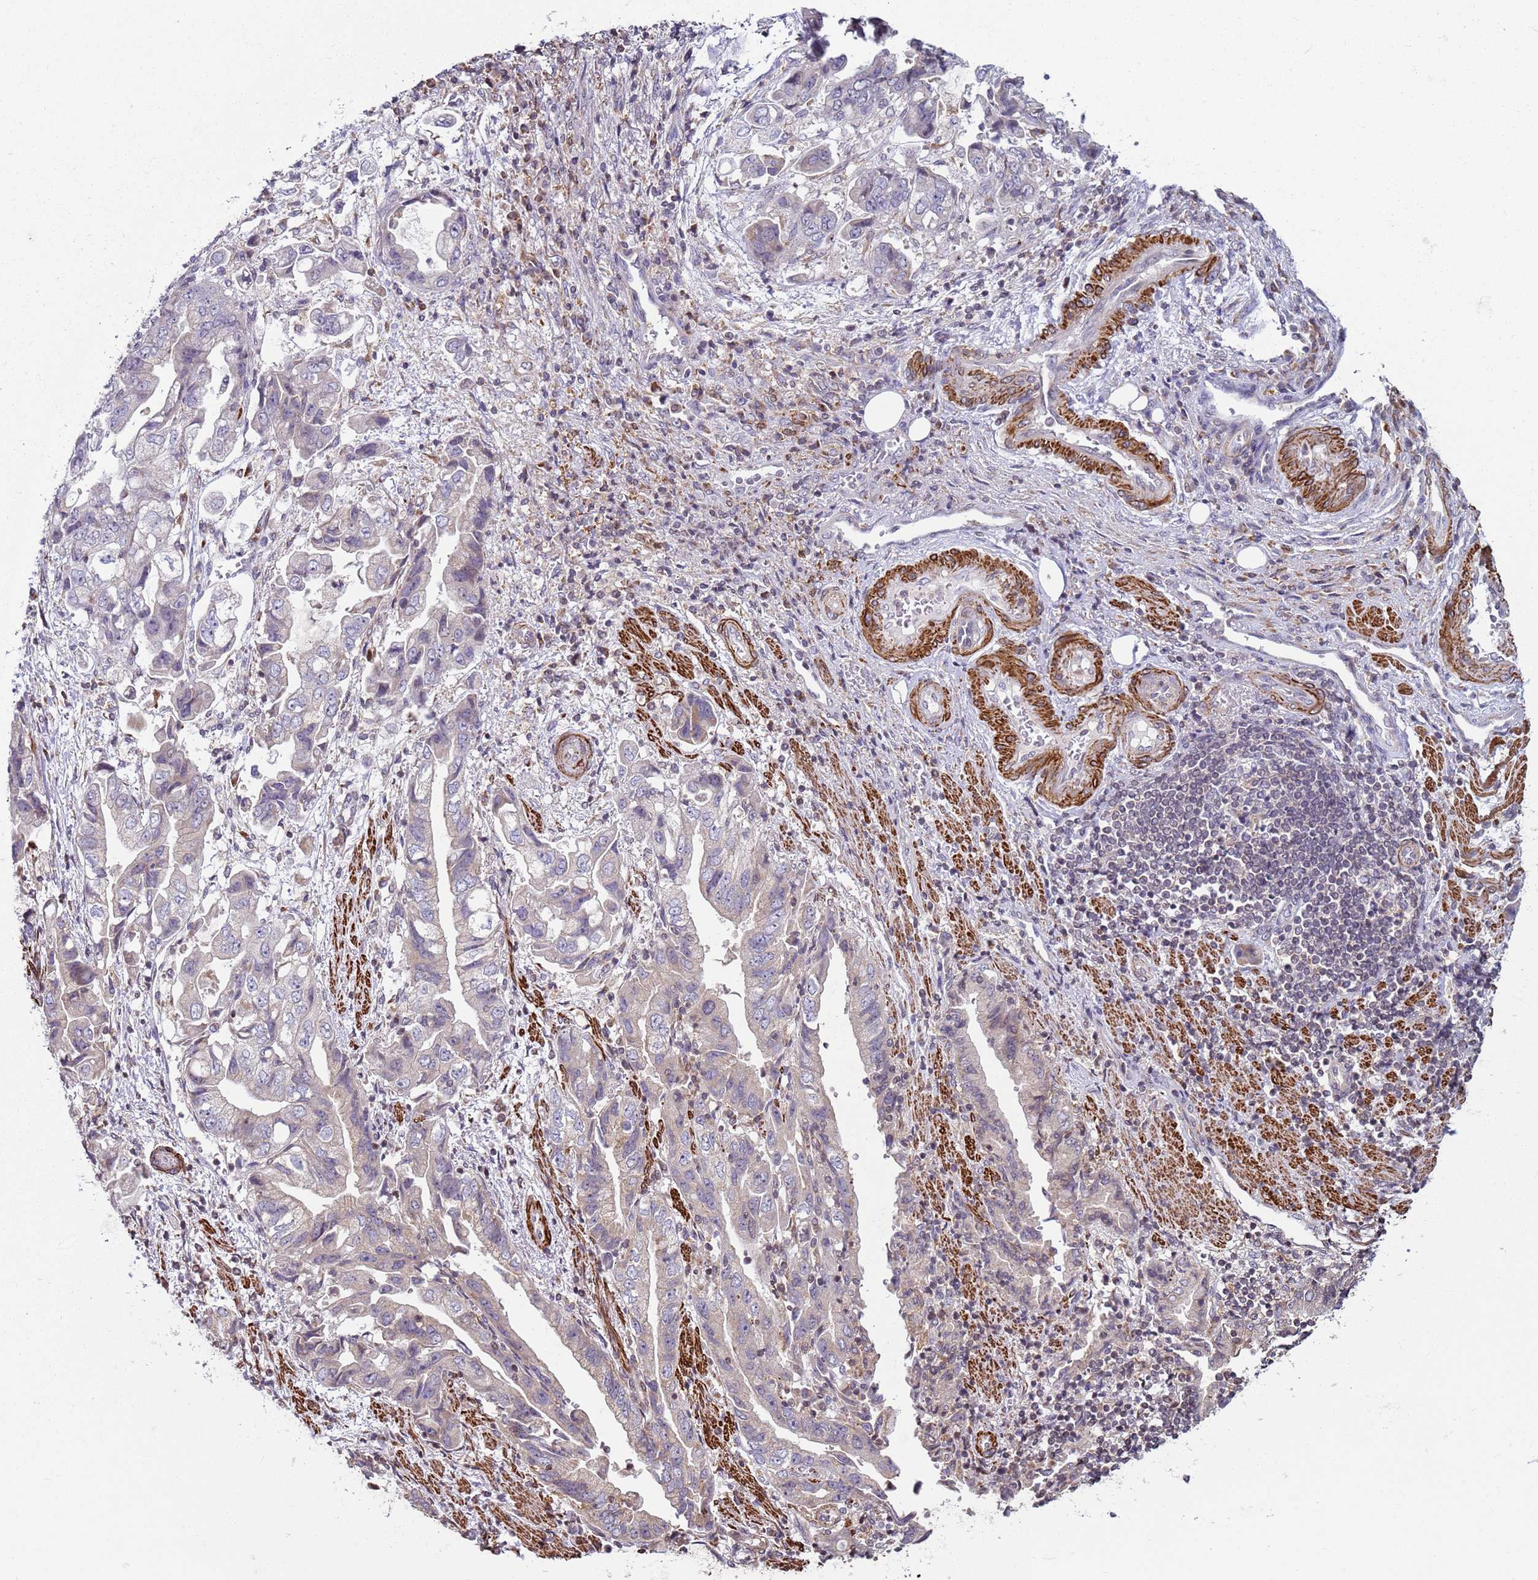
{"staining": {"intensity": "weak", "quantity": "<25%", "location": "cytoplasmic/membranous"}, "tissue": "stomach cancer", "cell_type": "Tumor cells", "image_type": "cancer", "snomed": [{"axis": "morphology", "description": "Adenocarcinoma, NOS"}, {"axis": "topography", "description": "Stomach"}], "caption": "The IHC micrograph has no significant staining in tumor cells of stomach cancer (adenocarcinoma) tissue.", "gene": "SNAPC4", "patient": {"sex": "male", "age": 62}}